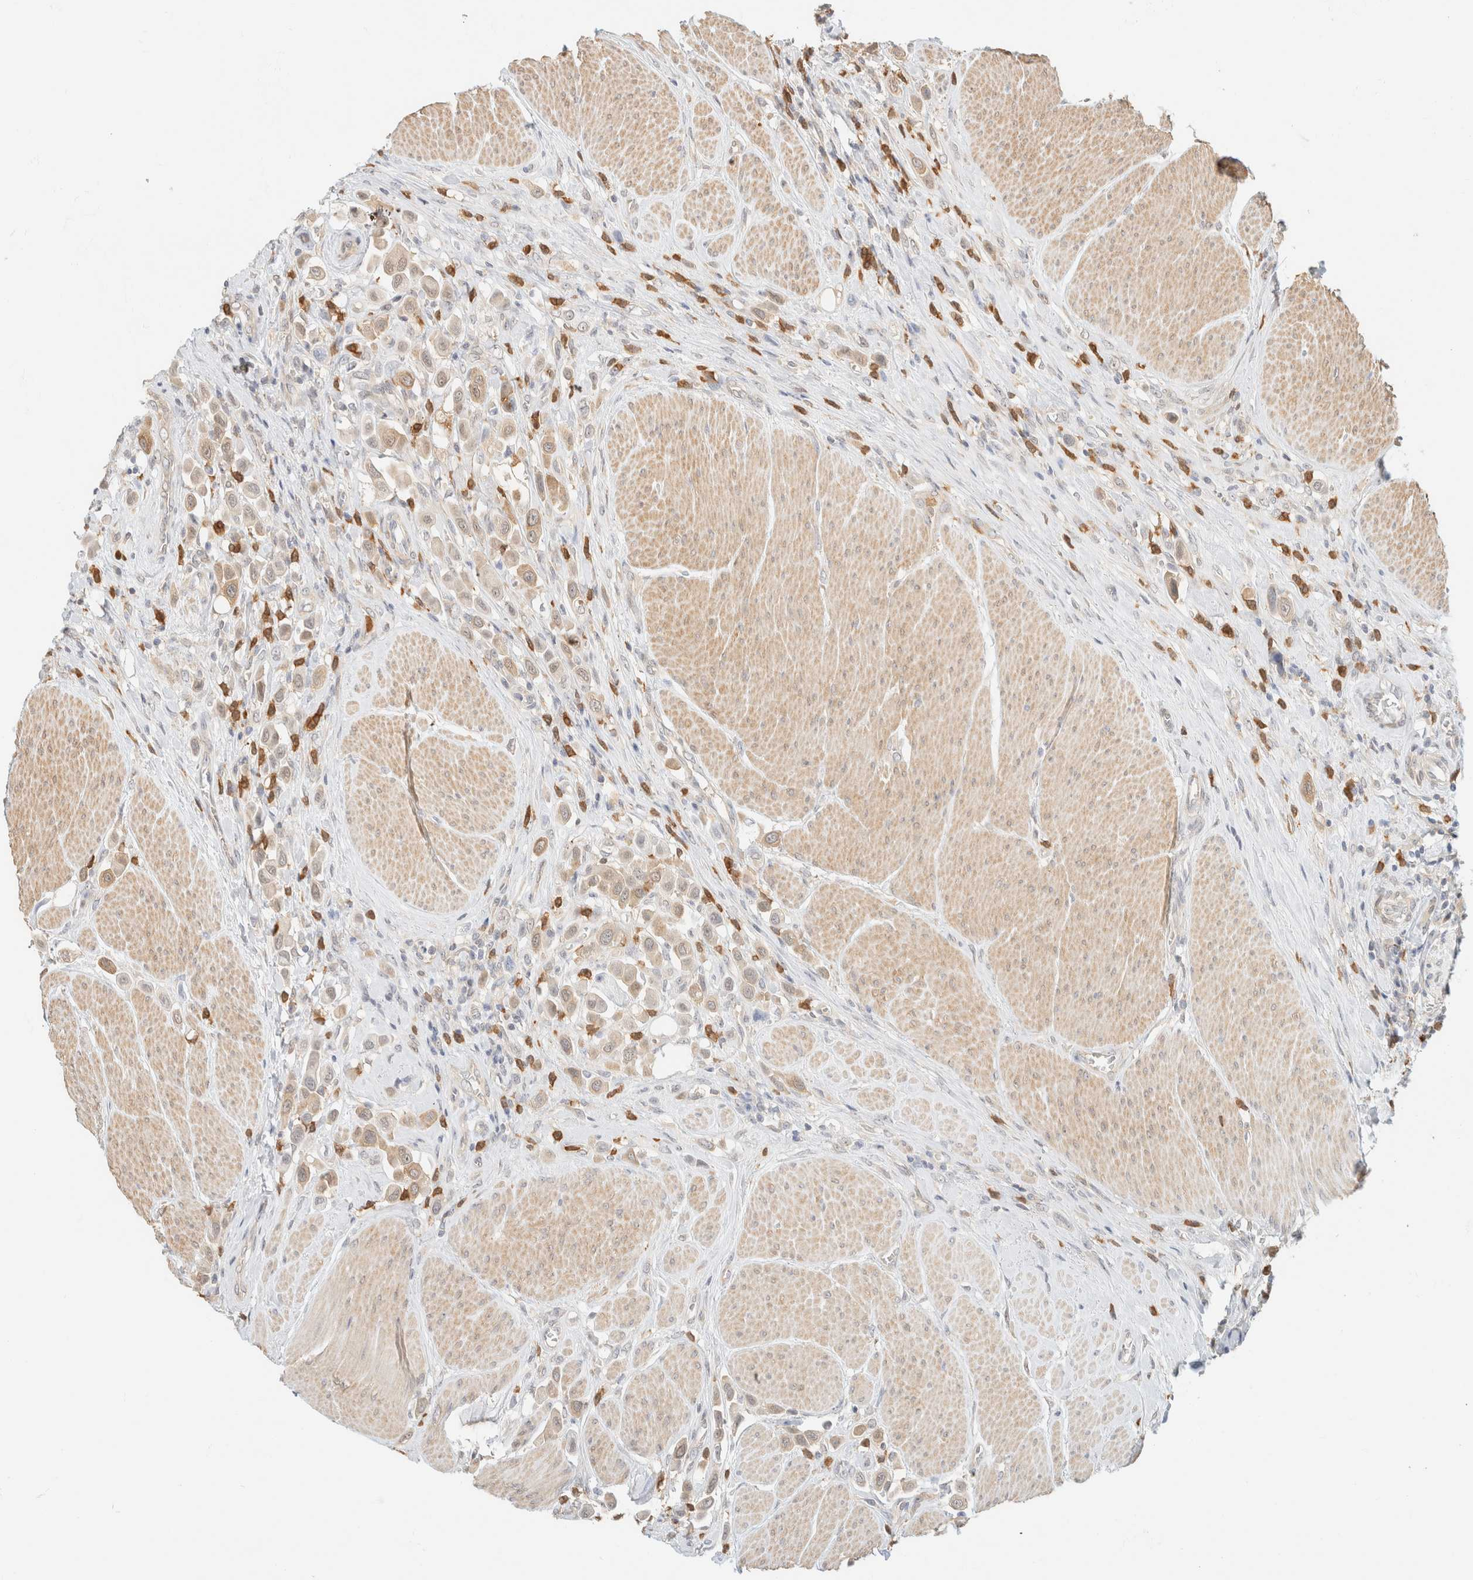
{"staining": {"intensity": "weak", "quantity": ">75%", "location": "cytoplasmic/membranous"}, "tissue": "urothelial cancer", "cell_type": "Tumor cells", "image_type": "cancer", "snomed": [{"axis": "morphology", "description": "Urothelial carcinoma, High grade"}, {"axis": "topography", "description": "Urinary bladder"}], "caption": "Protein expression analysis of high-grade urothelial carcinoma reveals weak cytoplasmic/membranous staining in approximately >75% of tumor cells.", "gene": "GPI", "patient": {"sex": "male", "age": 50}}